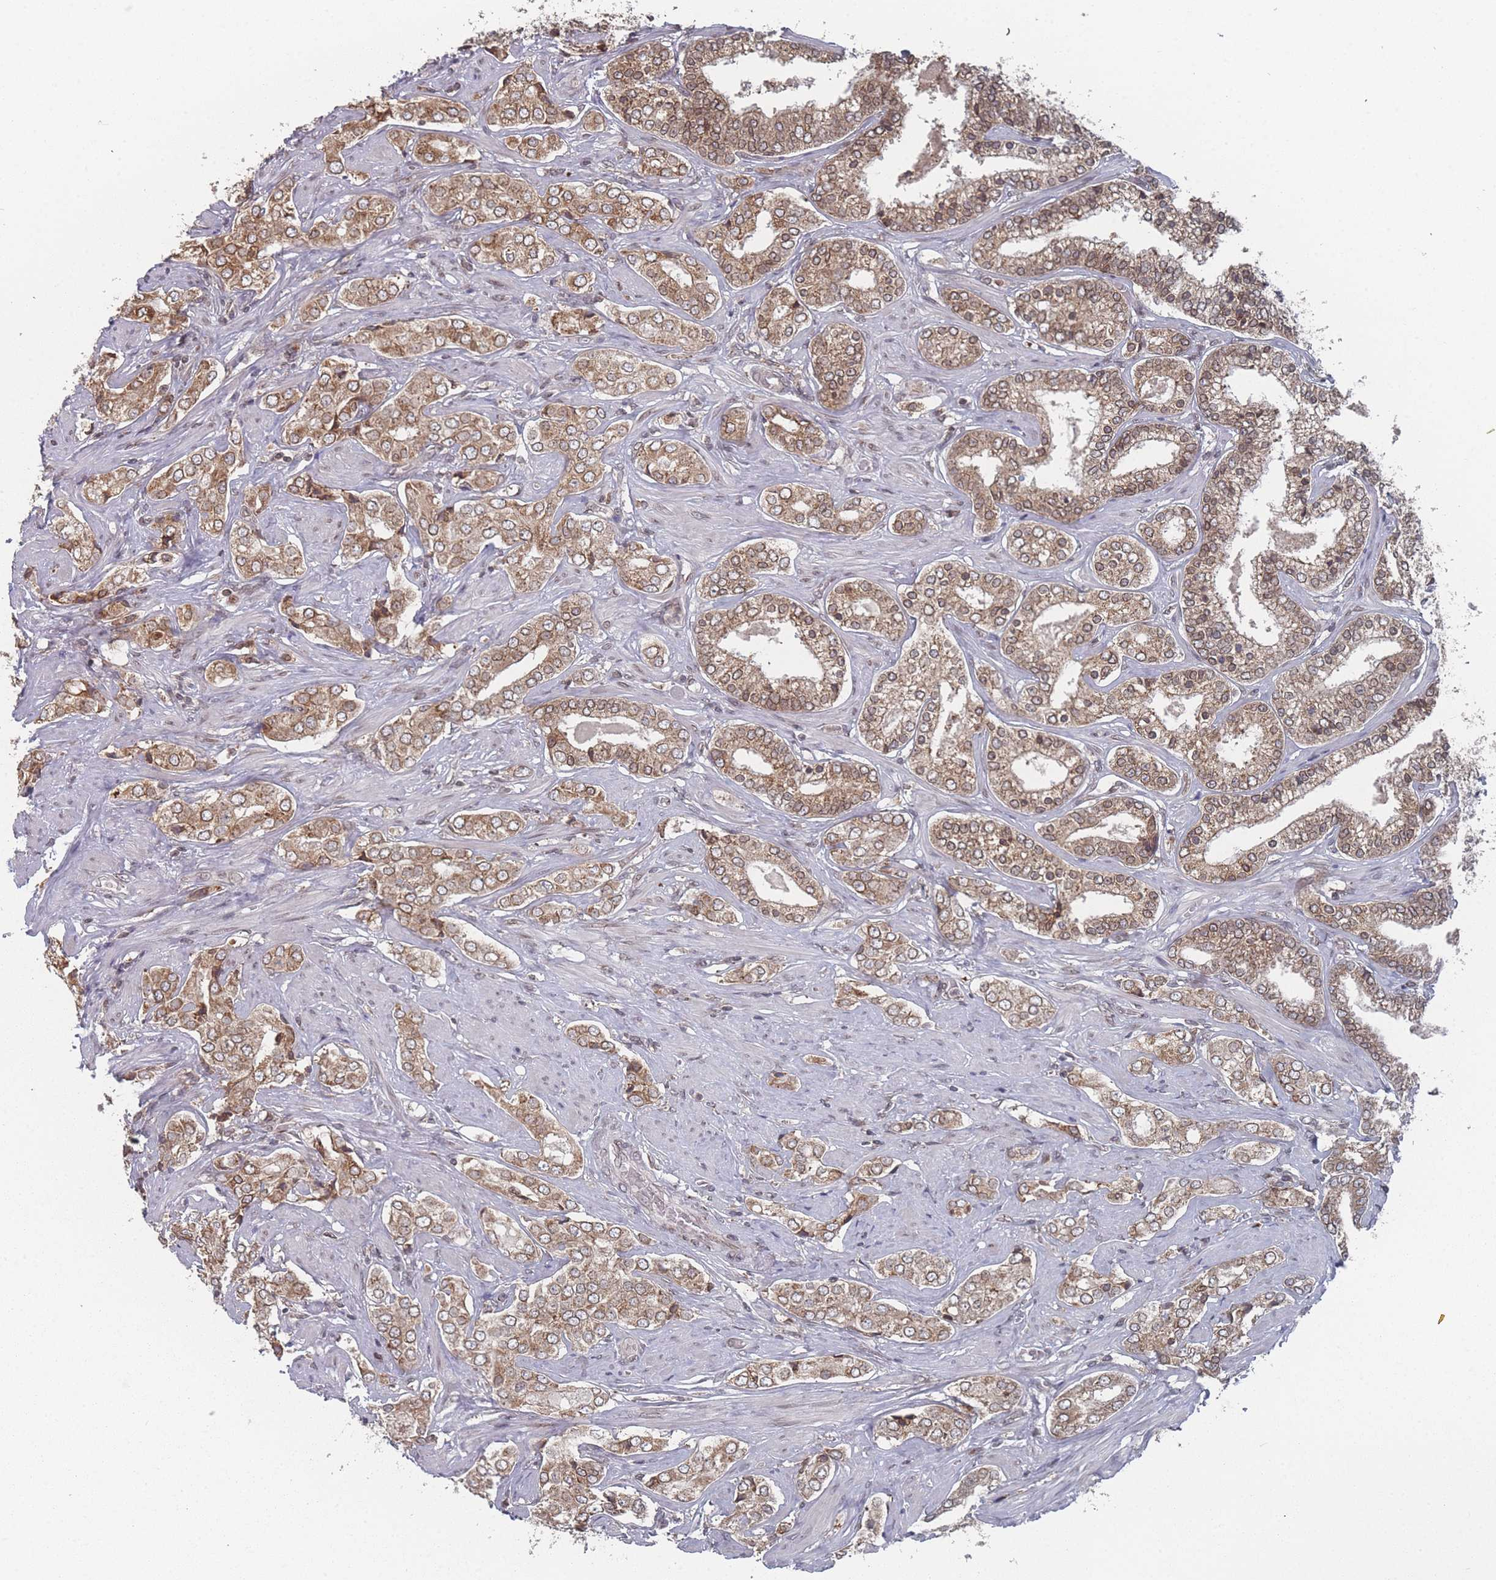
{"staining": {"intensity": "moderate", "quantity": ">75%", "location": "cytoplasmic/membranous,nuclear"}, "tissue": "prostate cancer", "cell_type": "Tumor cells", "image_type": "cancer", "snomed": [{"axis": "morphology", "description": "Adenocarcinoma, High grade"}, {"axis": "topography", "description": "Prostate"}], "caption": "A photomicrograph showing moderate cytoplasmic/membranous and nuclear expression in about >75% of tumor cells in prostate adenocarcinoma (high-grade), as visualized by brown immunohistochemical staining.", "gene": "TBC1D25", "patient": {"sex": "male", "age": 71}}